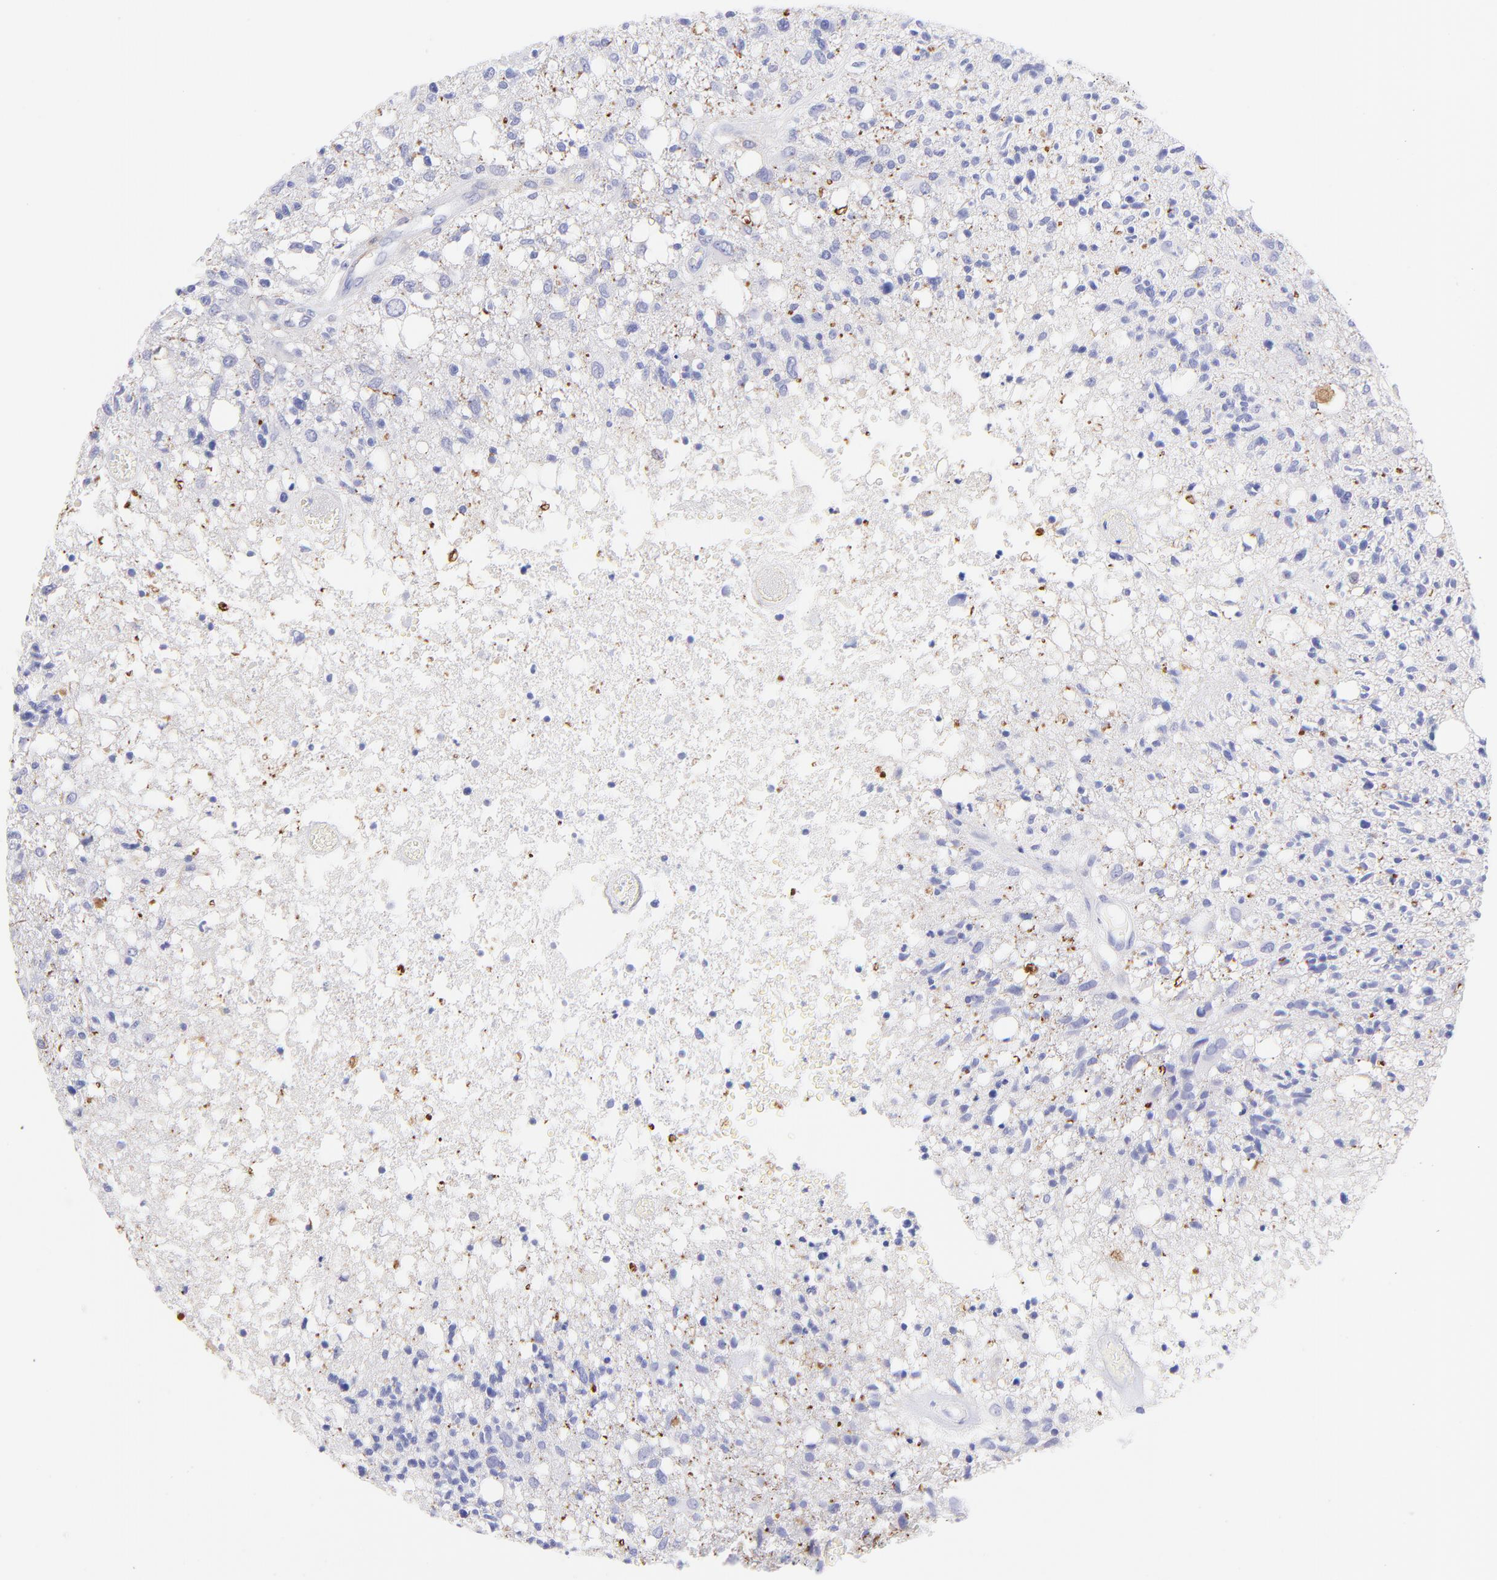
{"staining": {"intensity": "weak", "quantity": "<25%", "location": "cytoplasmic/membranous"}, "tissue": "glioma", "cell_type": "Tumor cells", "image_type": "cancer", "snomed": [{"axis": "morphology", "description": "Glioma, malignant, High grade"}, {"axis": "topography", "description": "Cerebral cortex"}], "caption": "Immunohistochemical staining of human malignant glioma (high-grade) demonstrates no significant positivity in tumor cells. The staining was performed using DAB to visualize the protein expression in brown, while the nuclei were stained in blue with hematoxylin (Magnification: 20x).", "gene": "IRAG2", "patient": {"sex": "male", "age": 76}}